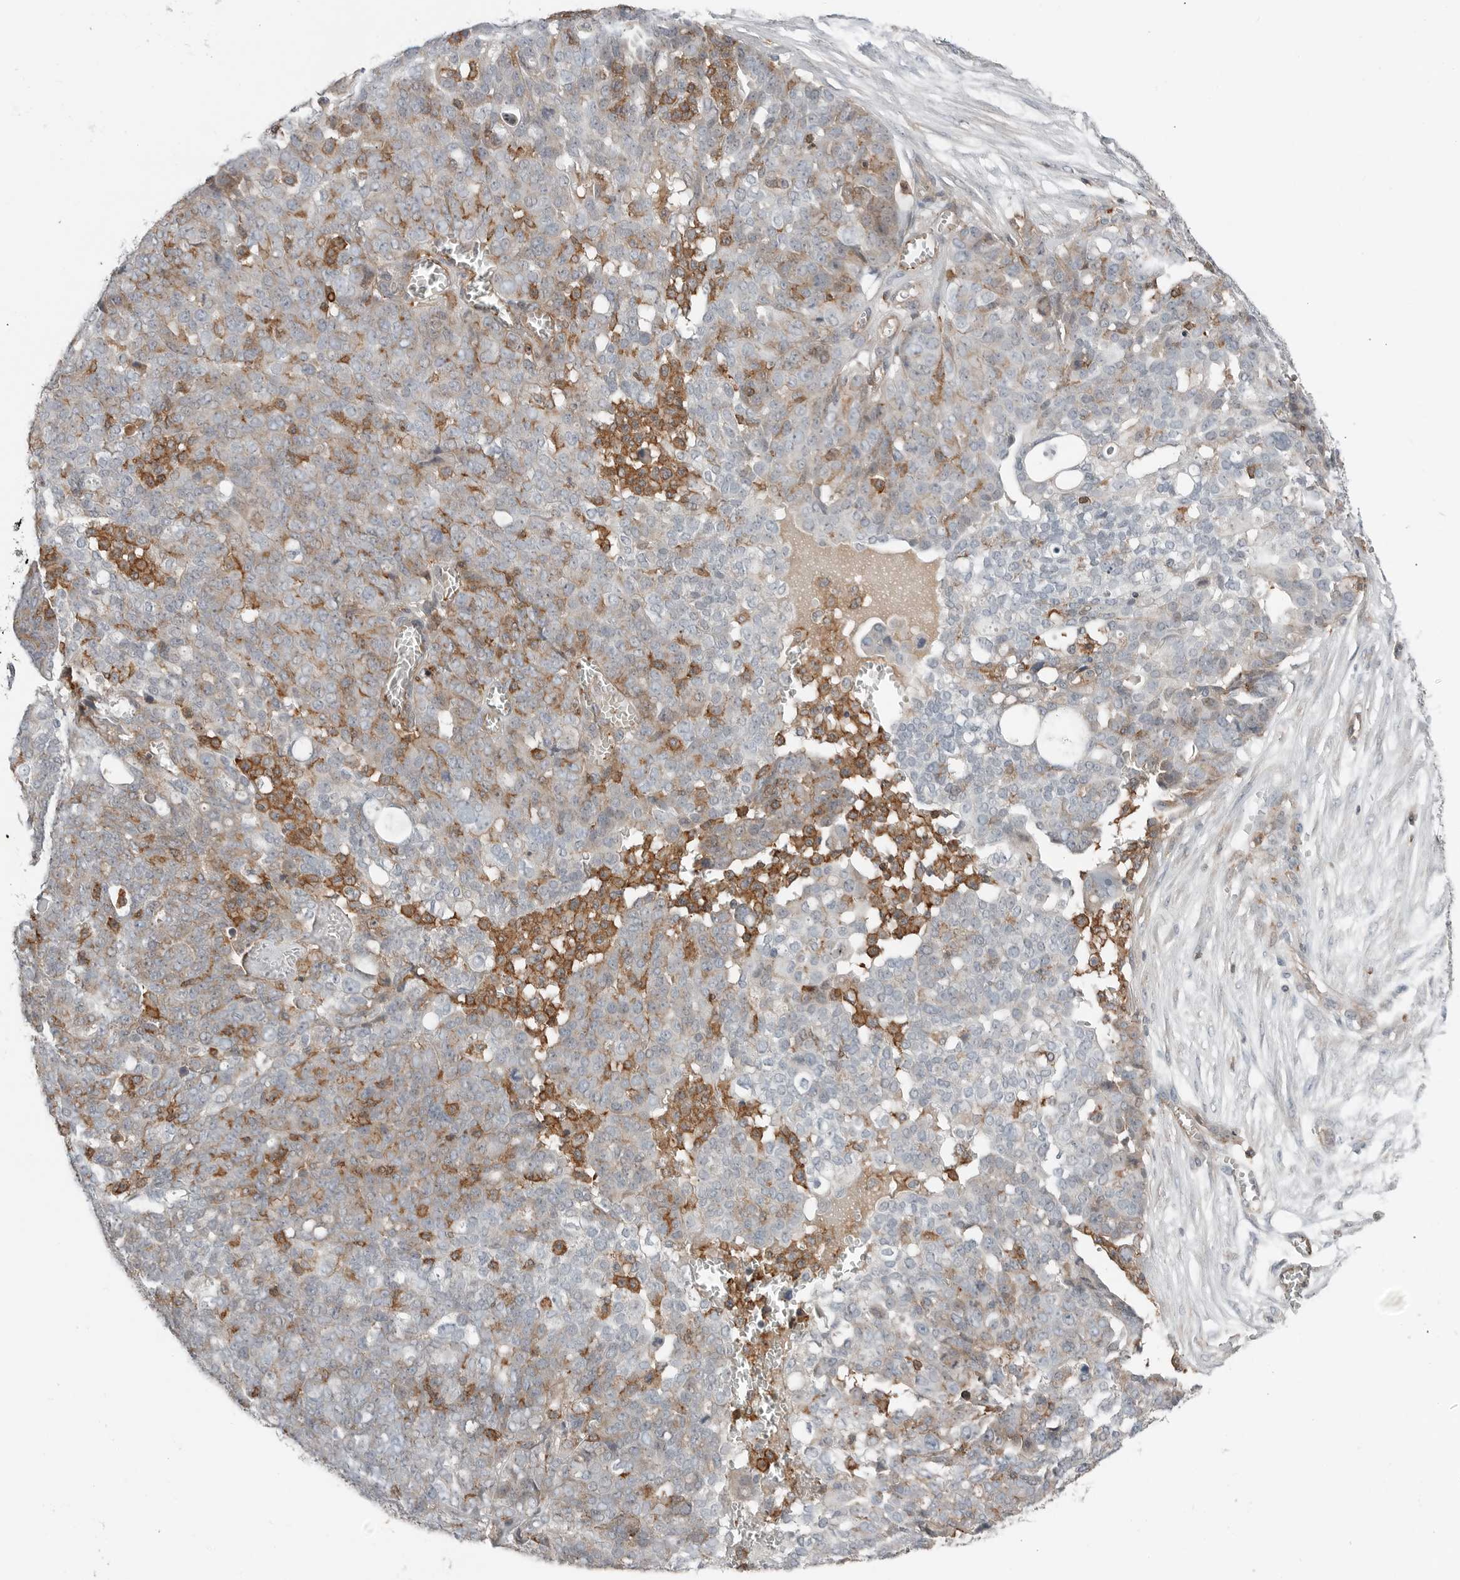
{"staining": {"intensity": "moderate", "quantity": "<25%", "location": "cytoplasmic/membranous"}, "tissue": "ovarian cancer", "cell_type": "Tumor cells", "image_type": "cancer", "snomed": [{"axis": "morphology", "description": "Cystadenocarcinoma, serous, NOS"}, {"axis": "topography", "description": "Soft tissue"}, {"axis": "topography", "description": "Ovary"}], "caption": "Immunohistochemical staining of serous cystadenocarcinoma (ovarian) shows moderate cytoplasmic/membranous protein staining in about <25% of tumor cells. (Brightfield microscopy of DAB IHC at high magnification).", "gene": "LEFTY2", "patient": {"sex": "female", "age": 57}}